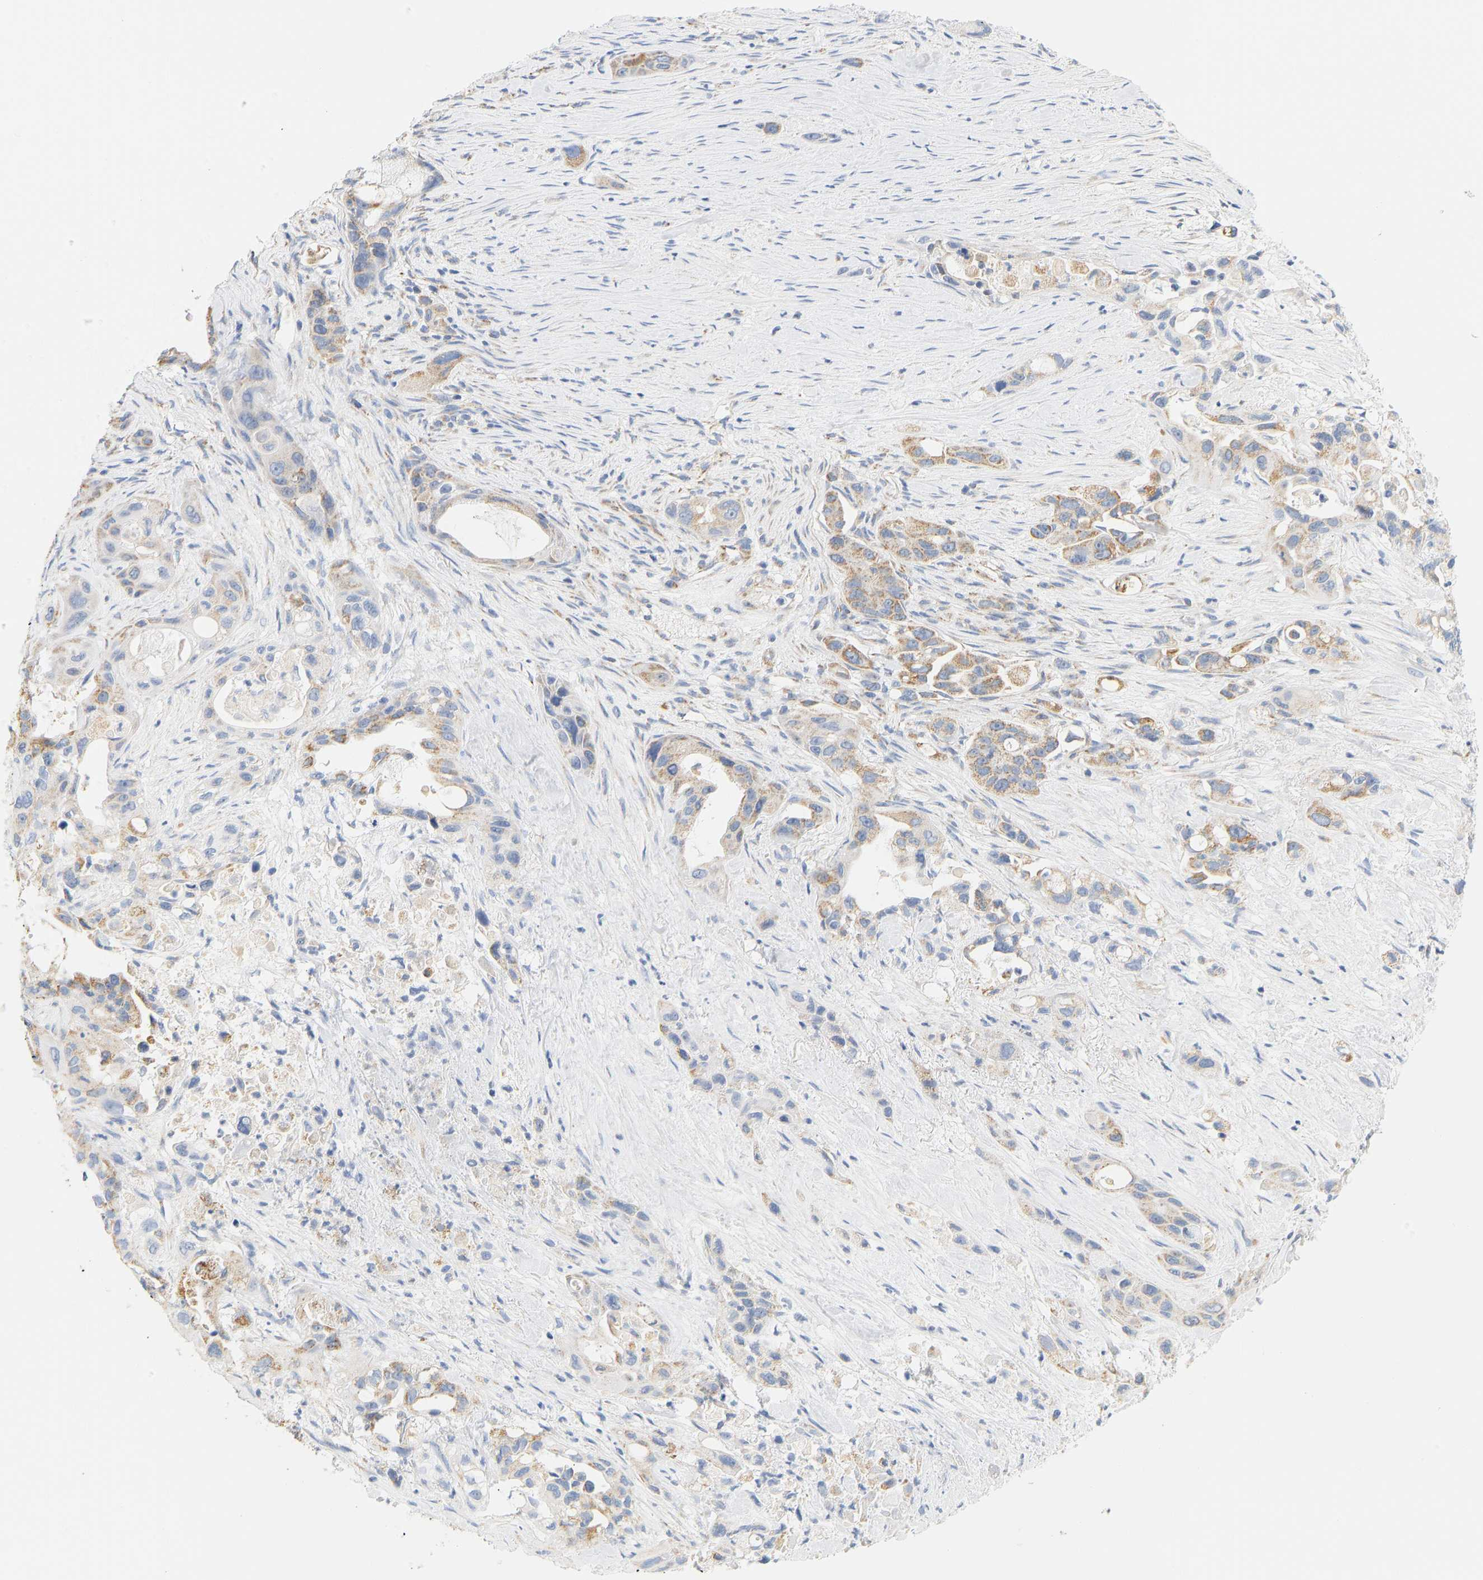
{"staining": {"intensity": "weak", "quantity": ">75%", "location": "cytoplasmic/membranous"}, "tissue": "pancreatic cancer", "cell_type": "Tumor cells", "image_type": "cancer", "snomed": [{"axis": "morphology", "description": "Adenocarcinoma, NOS"}, {"axis": "topography", "description": "Pancreas"}], "caption": "IHC (DAB (3,3'-diaminobenzidine)) staining of human adenocarcinoma (pancreatic) demonstrates weak cytoplasmic/membranous protein staining in about >75% of tumor cells. IHC stains the protein of interest in brown and the nuclei are stained blue.", "gene": "GRPEL2", "patient": {"sex": "male", "age": 53}}